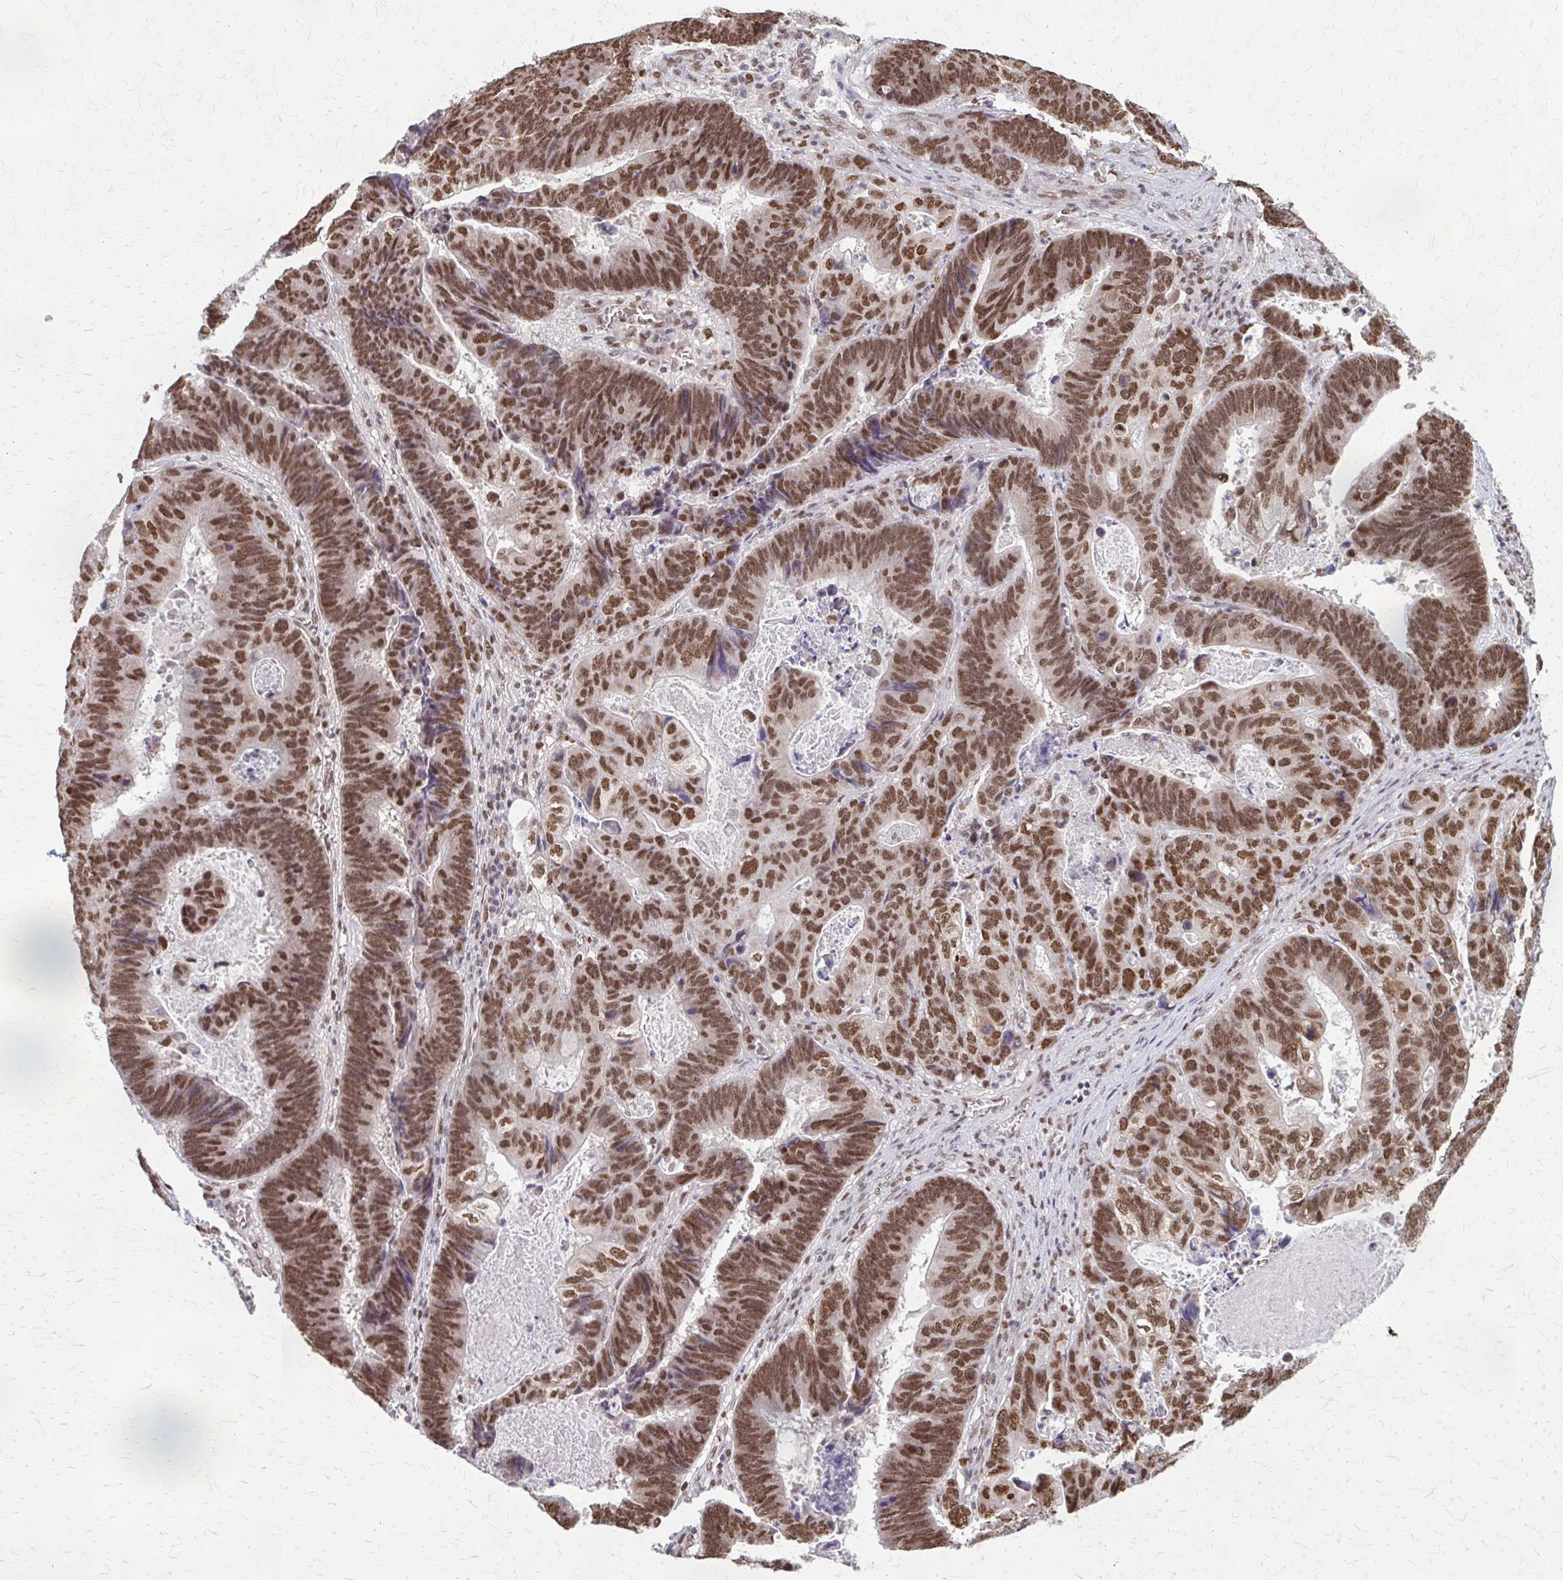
{"staining": {"intensity": "moderate", "quantity": ">75%", "location": "nuclear"}, "tissue": "lung cancer", "cell_type": "Tumor cells", "image_type": "cancer", "snomed": [{"axis": "morphology", "description": "Aneuploidy"}, {"axis": "morphology", "description": "Adenocarcinoma, NOS"}, {"axis": "morphology", "description": "Adenocarcinoma primary or metastatic"}, {"axis": "topography", "description": "Lung"}], "caption": "Immunohistochemistry of human lung adenocarcinoma exhibits medium levels of moderate nuclear staining in approximately >75% of tumor cells.", "gene": "TTF1", "patient": {"sex": "female", "age": 75}}